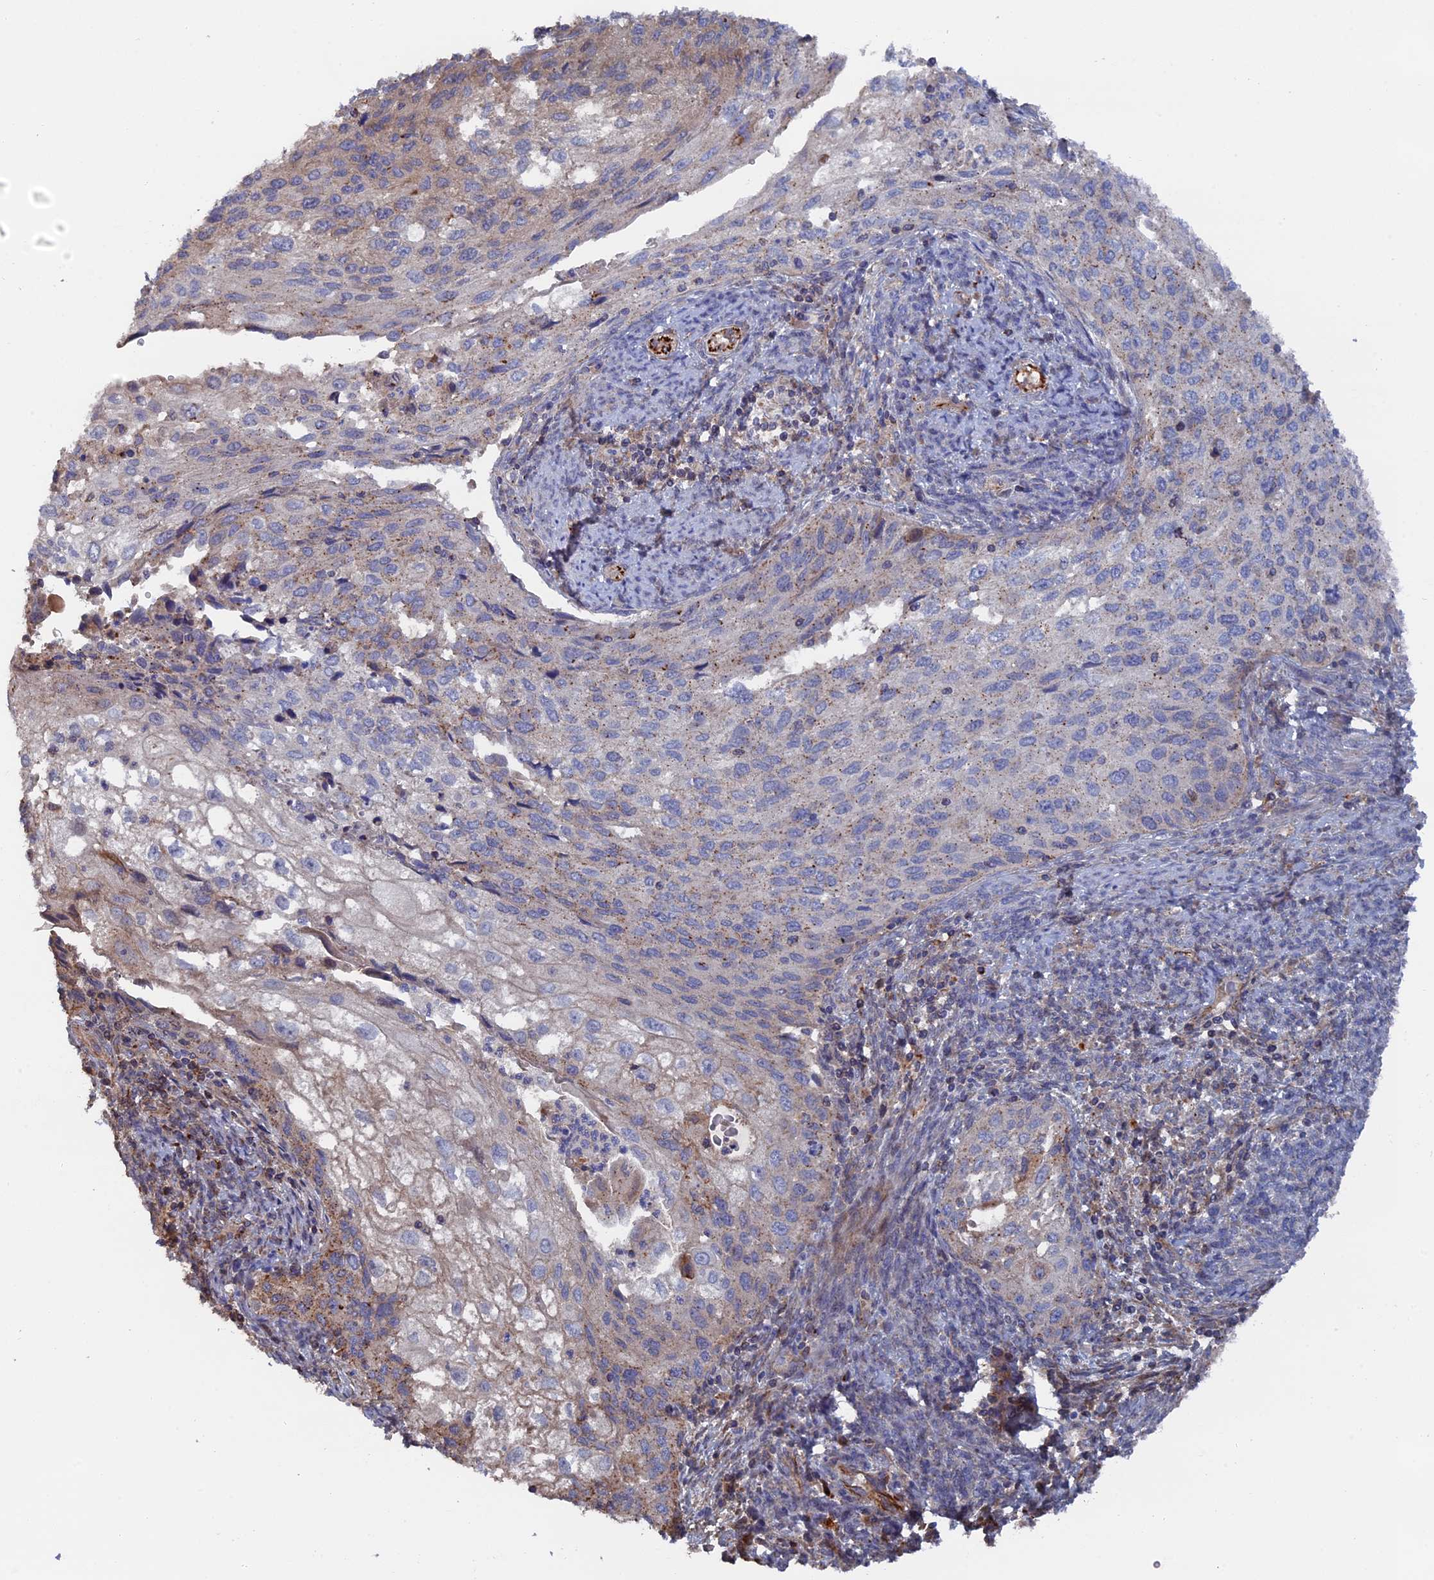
{"staining": {"intensity": "weak", "quantity": "25%-75%", "location": "cytoplasmic/membranous"}, "tissue": "cervical cancer", "cell_type": "Tumor cells", "image_type": "cancer", "snomed": [{"axis": "morphology", "description": "Squamous cell carcinoma, NOS"}, {"axis": "topography", "description": "Cervix"}], "caption": "Brown immunohistochemical staining in squamous cell carcinoma (cervical) displays weak cytoplasmic/membranous staining in about 25%-75% of tumor cells. (DAB IHC with brightfield microscopy, high magnification).", "gene": "SMG9", "patient": {"sex": "female", "age": 67}}